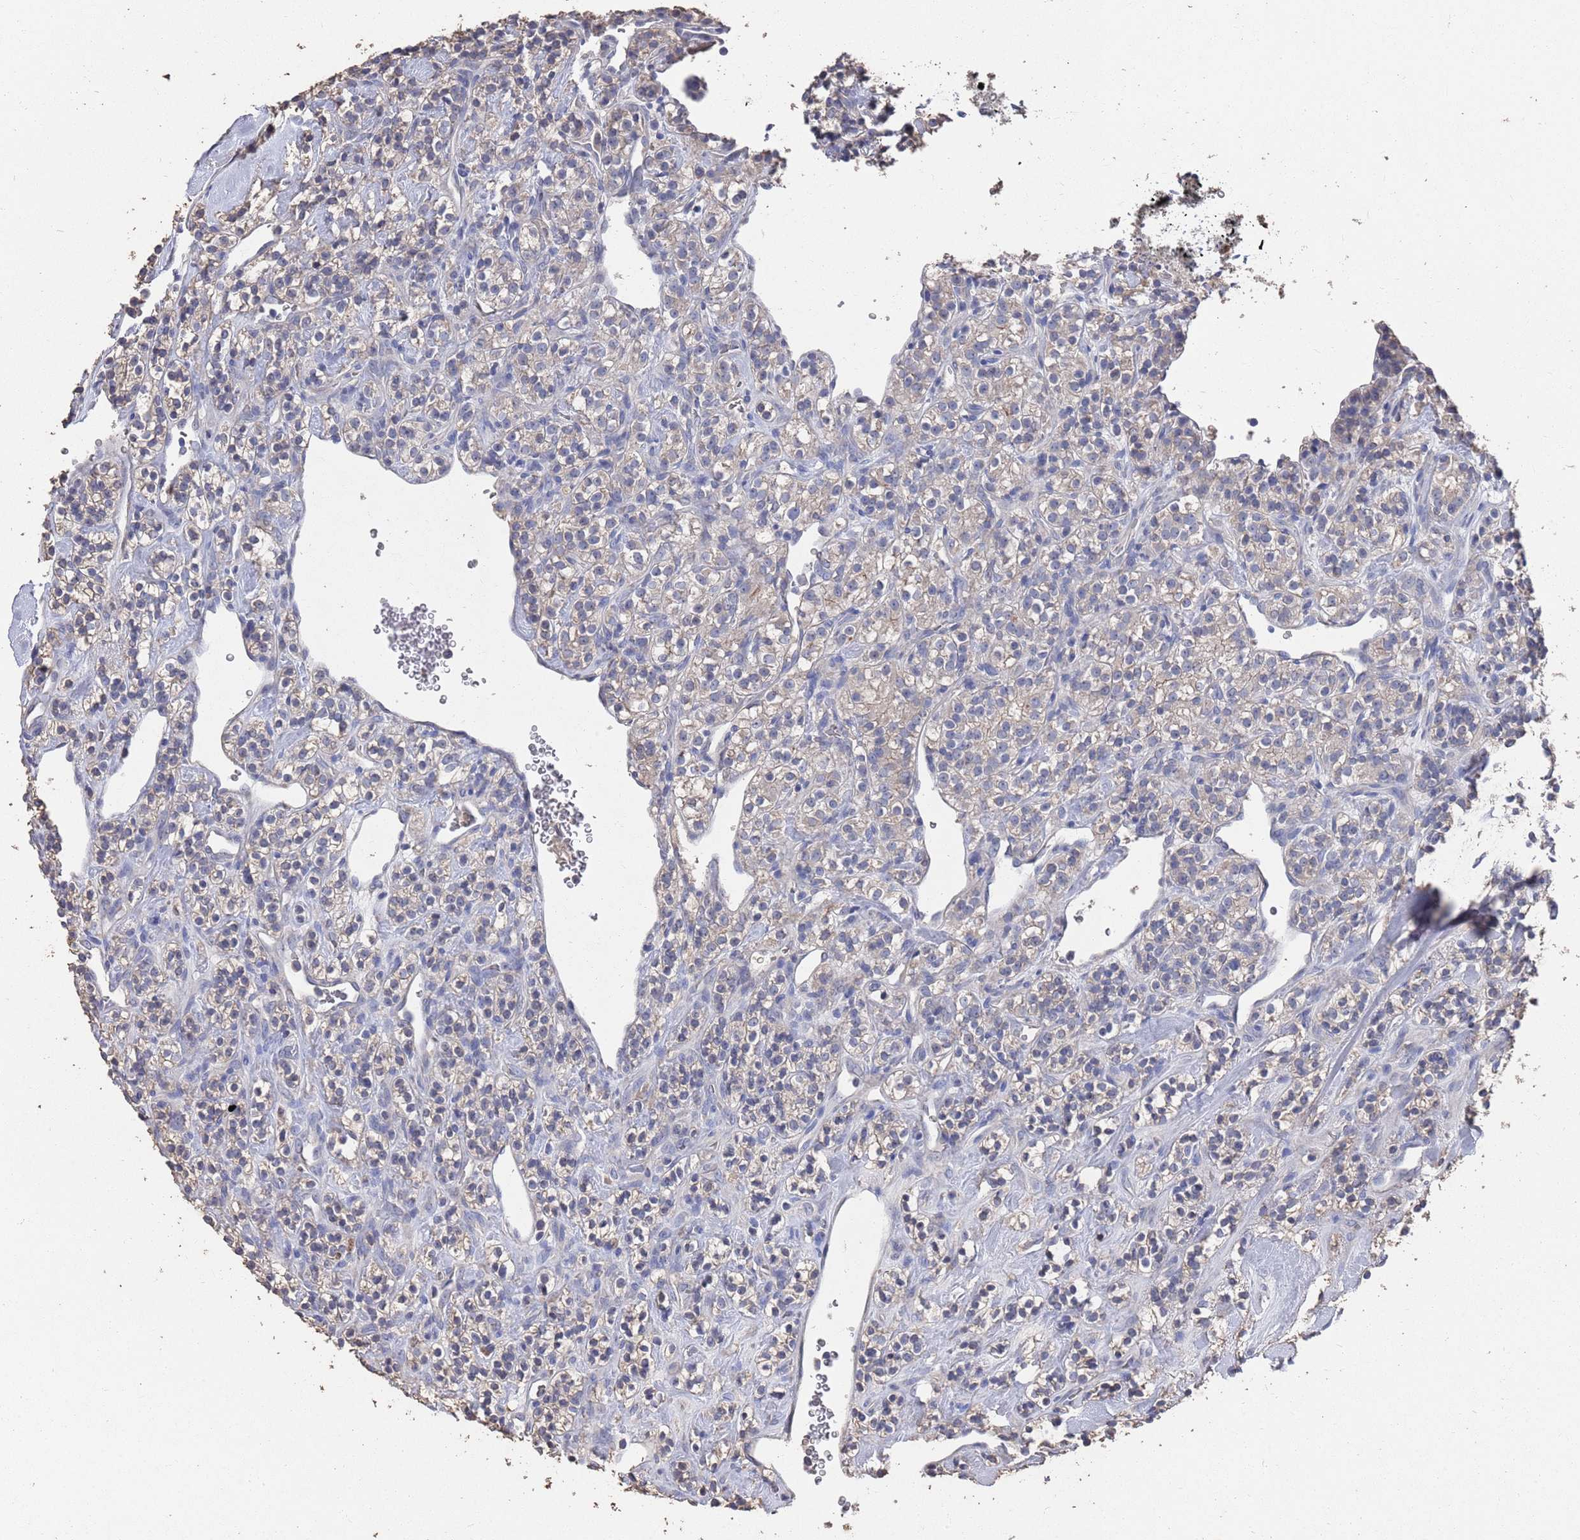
{"staining": {"intensity": "weak", "quantity": "<25%", "location": "cytoplasmic/membranous"}, "tissue": "renal cancer", "cell_type": "Tumor cells", "image_type": "cancer", "snomed": [{"axis": "morphology", "description": "Adenocarcinoma, NOS"}, {"axis": "topography", "description": "Kidney"}], "caption": "This is an immunohistochemistry photomicrograph of human renal cancer (adenocarcinoma). There is no expression in tumor cells.", "gene": "BTBD18", "patient": {"sex": "male", "age": 77}}